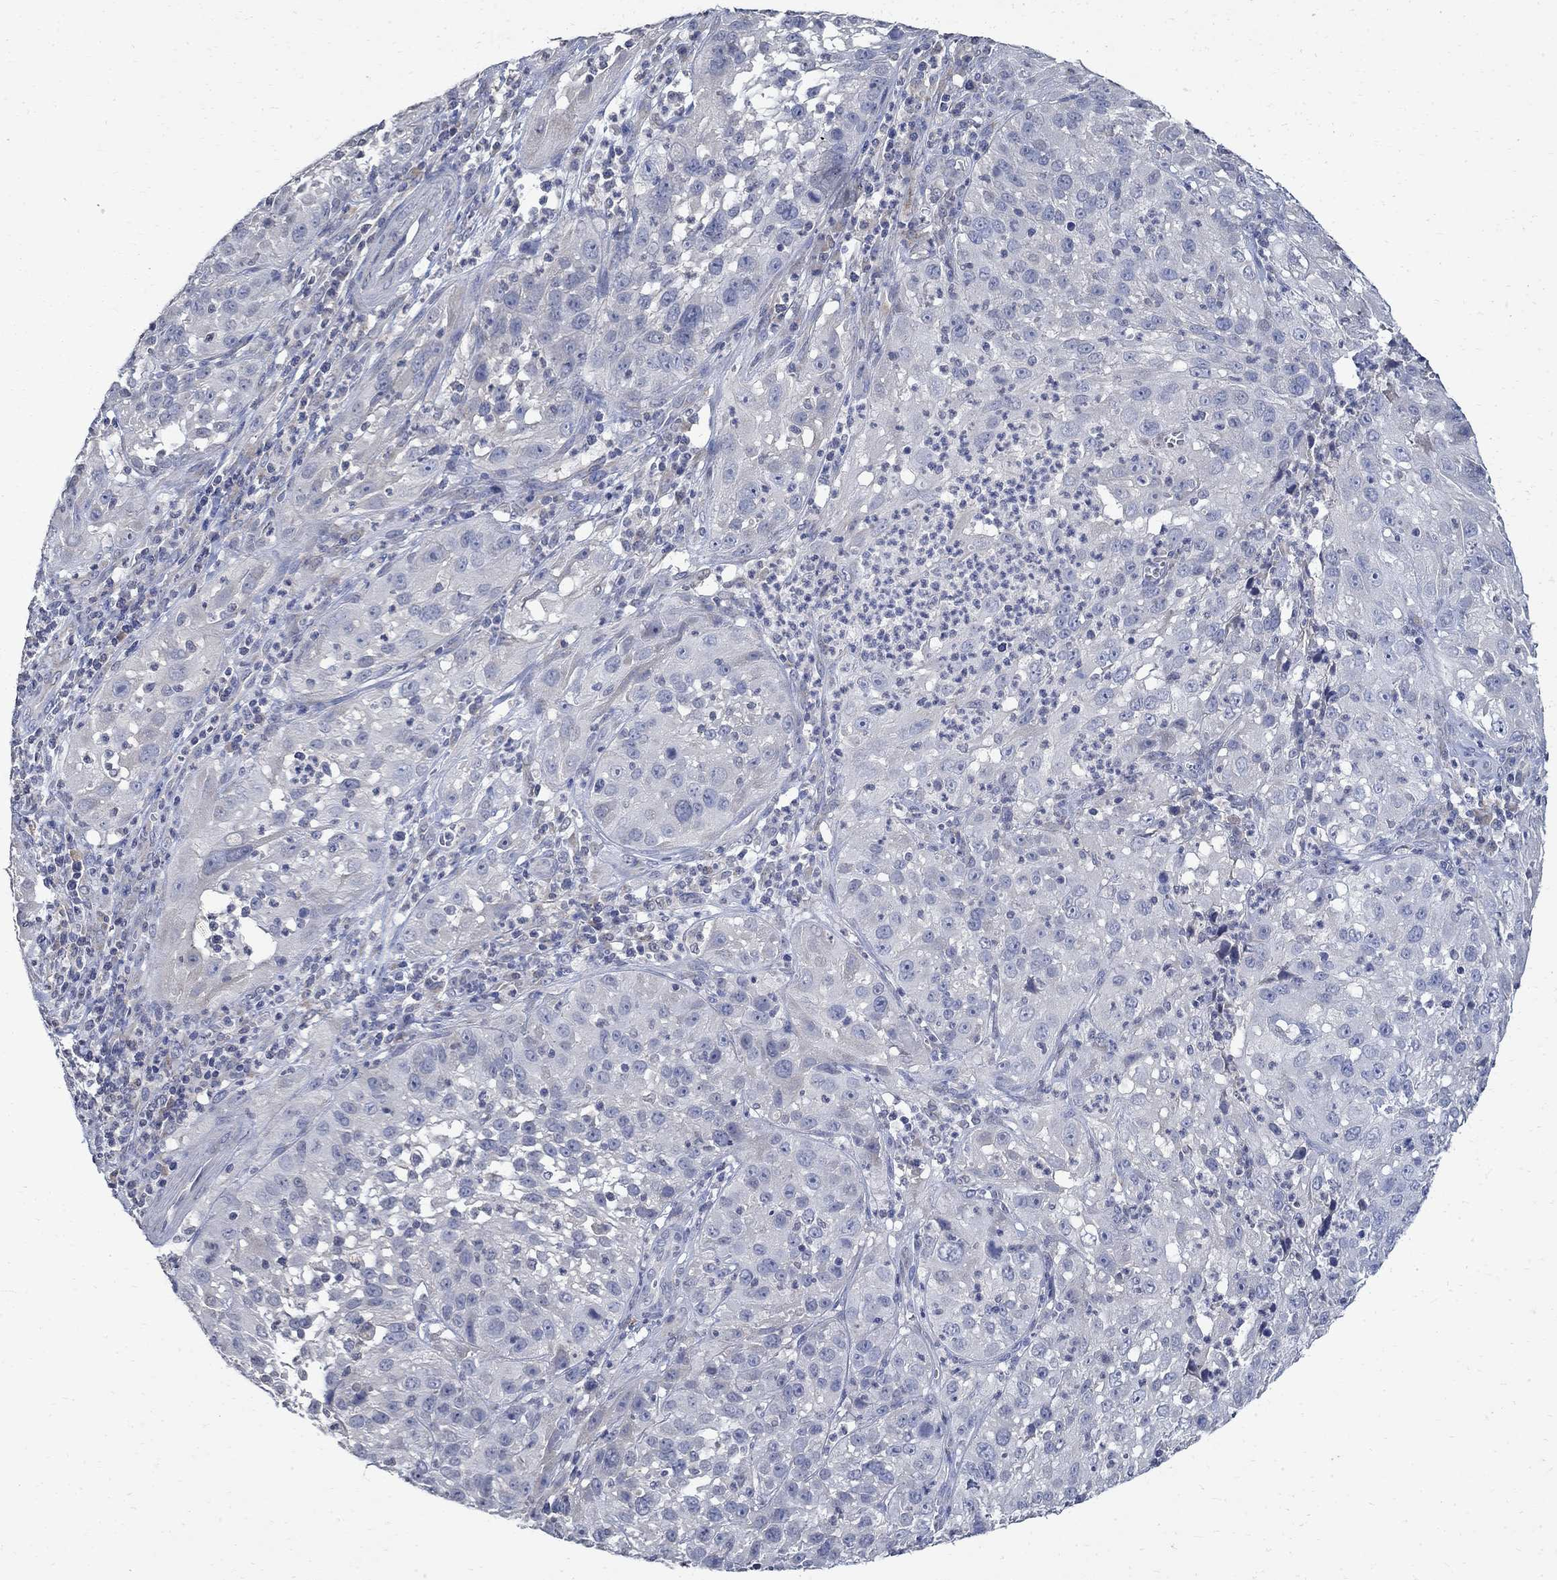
{"staining": {"intensity": "negative", "quantity": "none", "location": "none"}, "tissue": "cervical cancer", "cell_type": "Tumor cells", "image_type": "cancer", "snomed": [{"axis": "morphology", "description": "Squamous cell carcinoma, NOS"}, {"axis": "topography", "description": "Cervix"}], "caption": "A high-resolution photomicrograph shows immunohistochemistry (IHC) staining of squamous cell carcinoma (cervical), which exhibits no significant staining in tumor cells.", "gene": "TMEM169", "patient": {"sex": "female", "age": 32}}